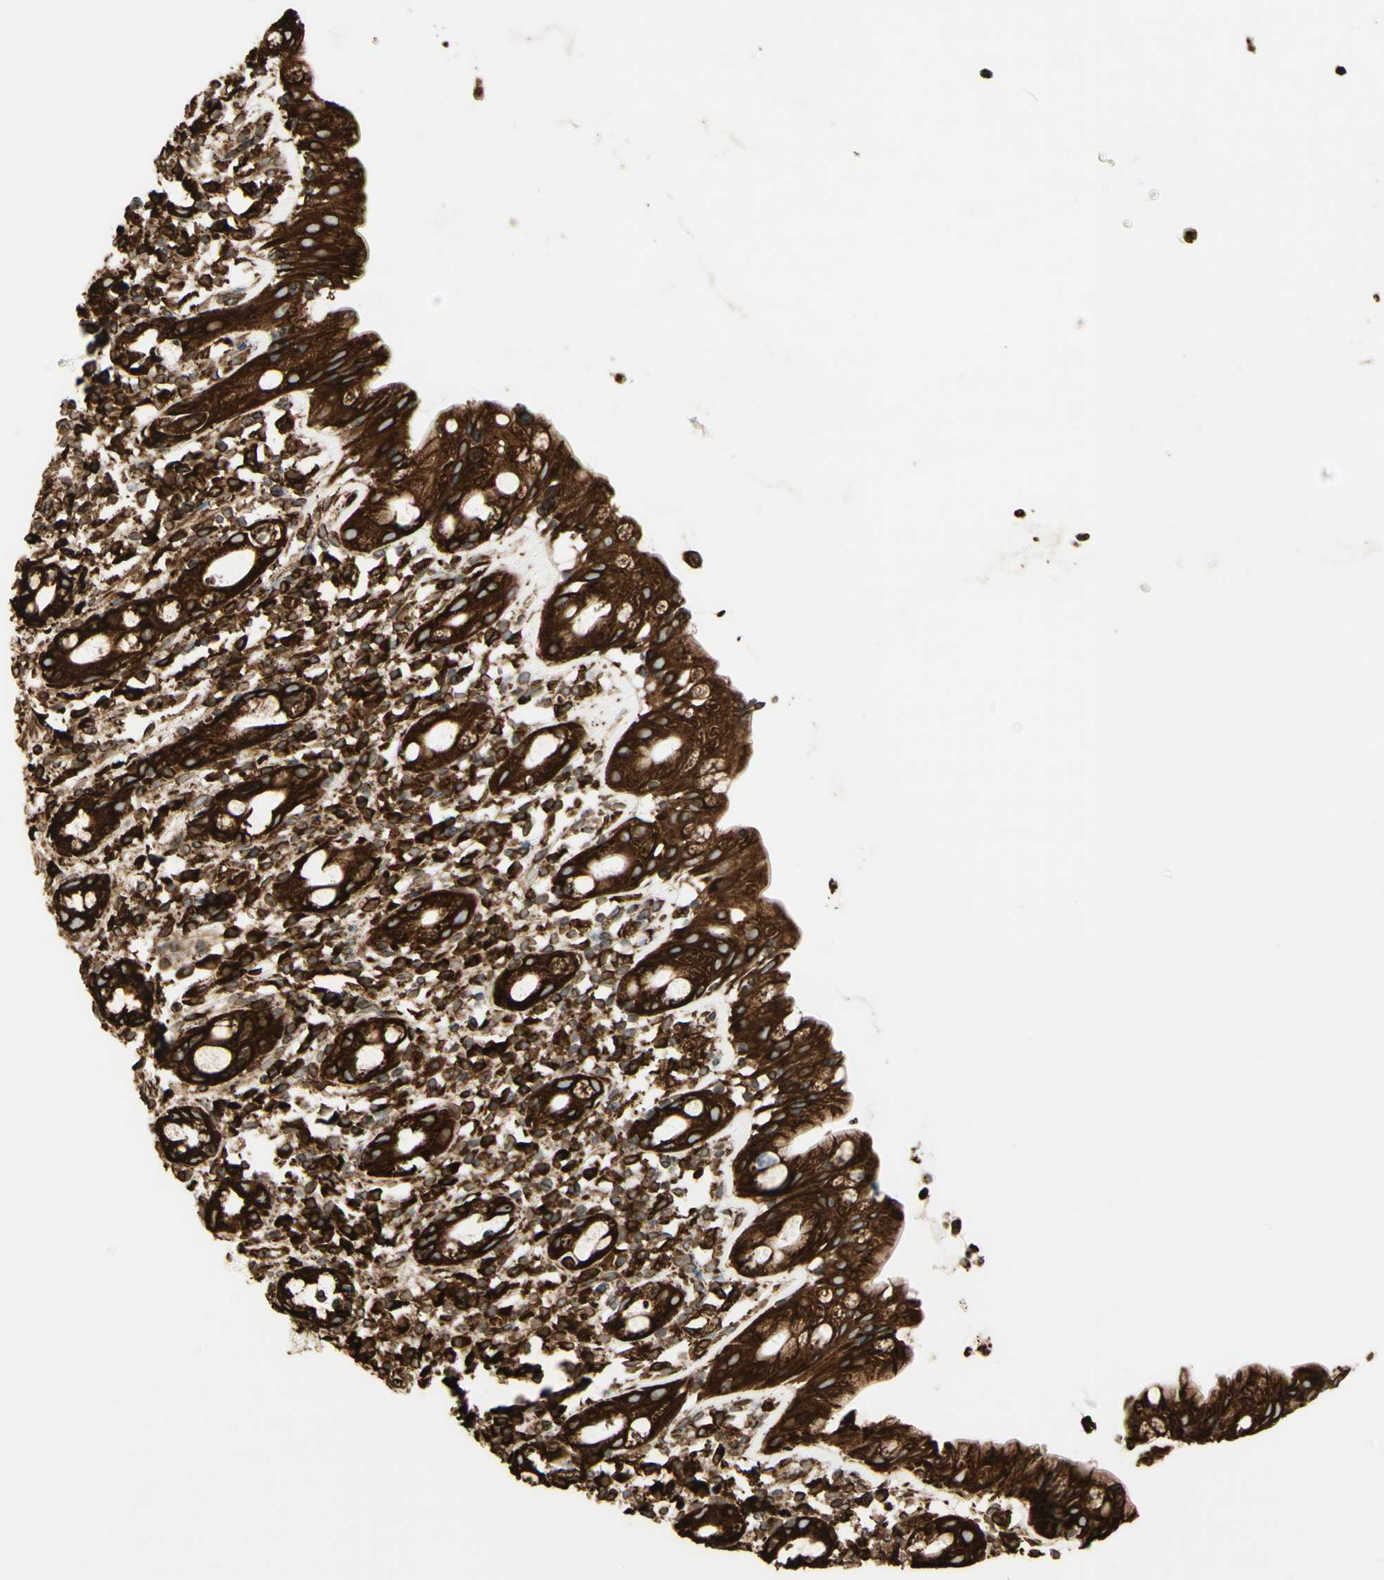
{"staining": {"intensity": "strong", "quantity": ">75%", "location": "cytoplasmic/membranous"}, "tissue": "rectum", "cell_type": "Glandular cells", "image_type": "normal", "snomed": [{"axis": "morphology", "description": "Normal tissue, NOS"}, {"axis": "topography", "description": "Rectum"}], "caption": "DAB (3,3'-diaminobenzidine) immunohistochemical staining of unremarkable rectum shows strong cytoplasmic/membranous protein staining in about >75% of glandular cells. The protein of interest is stained brown, and the nuclei are stained in blue (DAB IHC with brightfield microscopy, high magnification).", "gene": "CANX", "patient": {"sex": "male", "age": 44}}